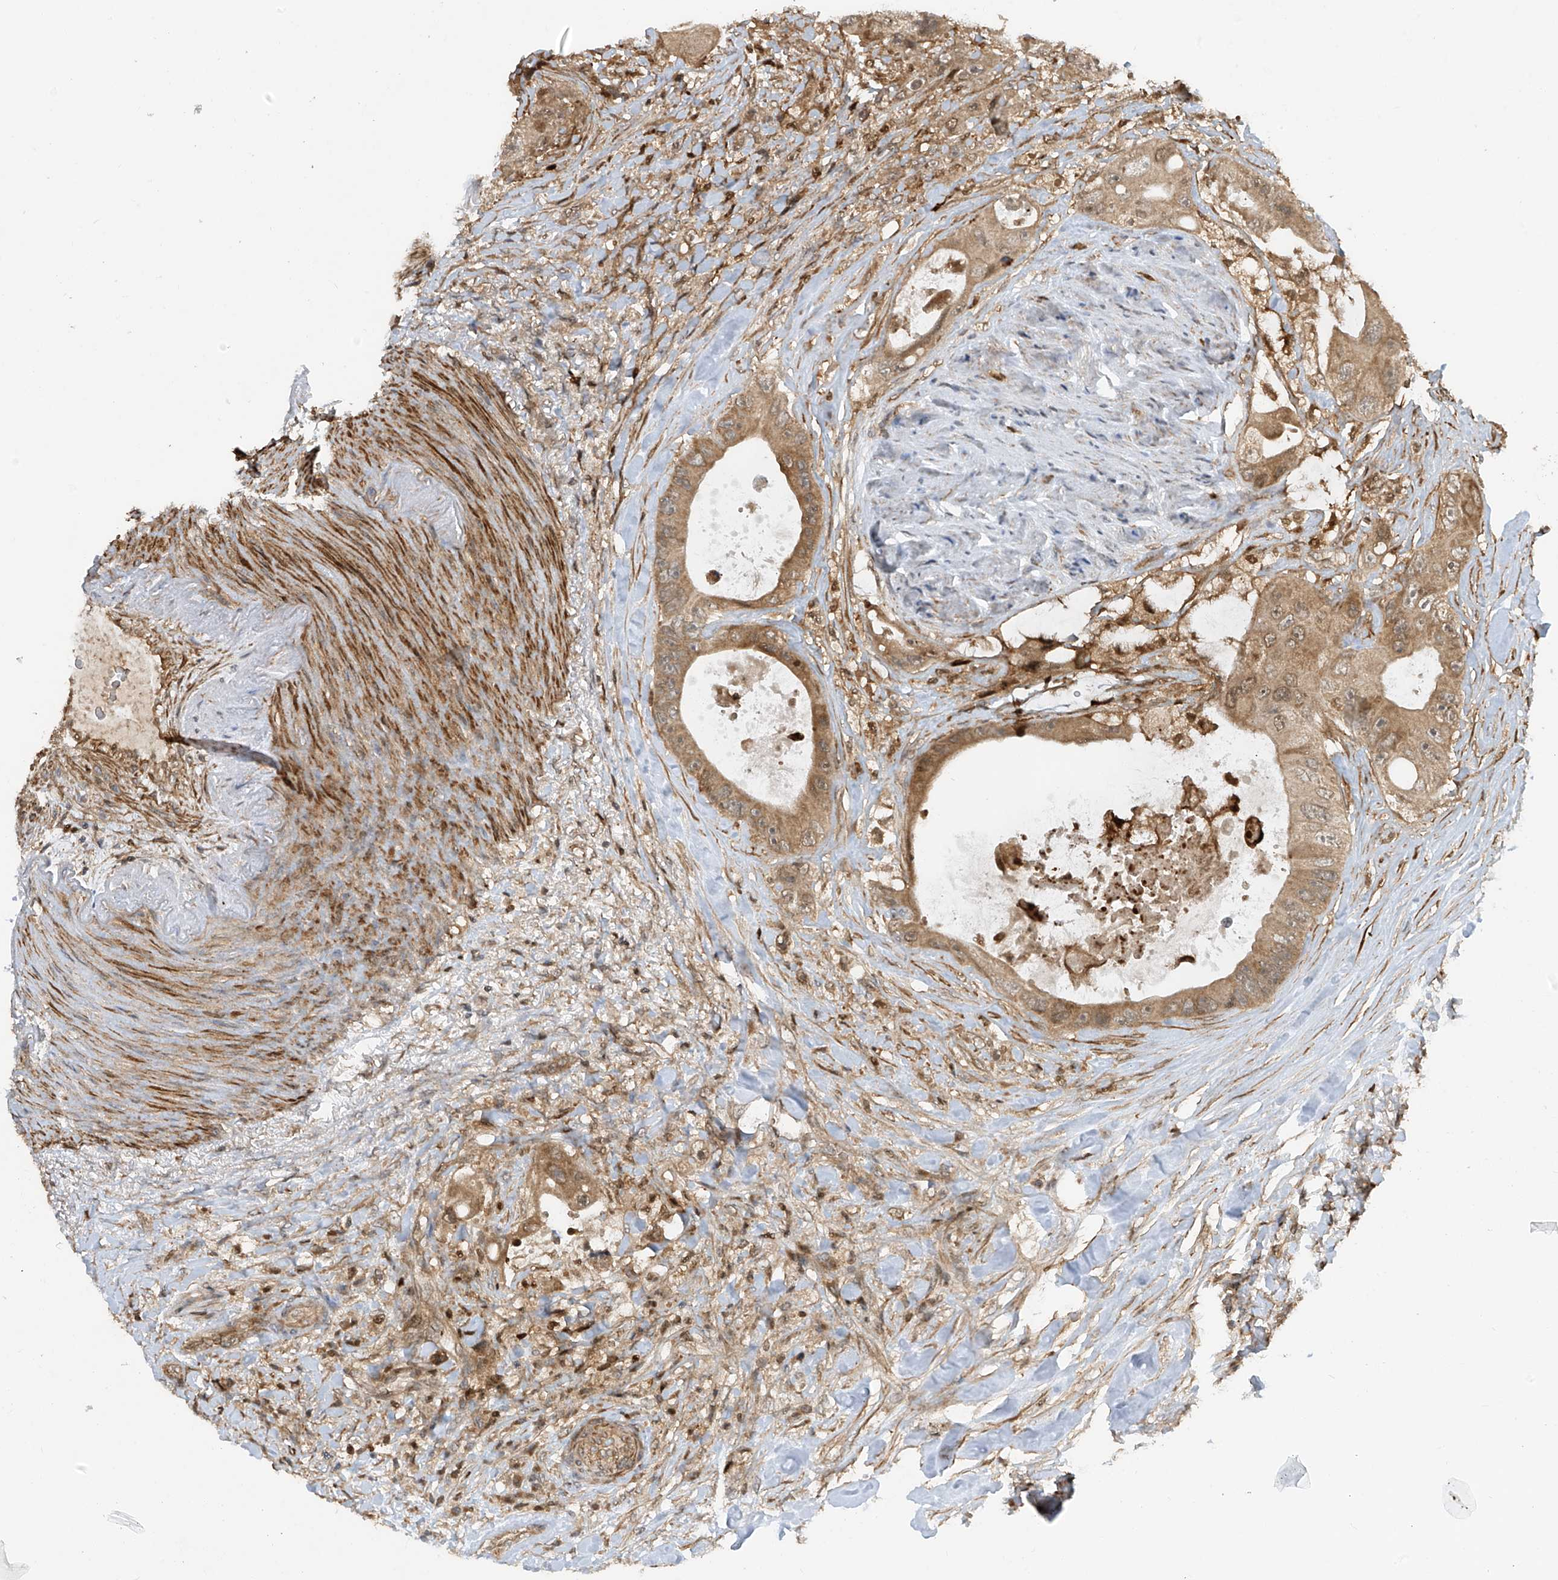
{"staining": {"intensity": "moderate", "quantity": ">75%", "location": "cytoplasmic/membranous"}, "tissue": "colorectal cancer", "cell_type": "Tumor cells", "image_type": "cancer", "snomed": [{"axis": "morphology", "description": "Adenocarcinoma, NOS"}, {"axis": "topography", "description": "Colon"}], "caption": "Moderate cytoplasmic/membranous protein staining is identified in about >75% of tumor cells in colorectal cancer.", "gene": "ATAD2B", "patient": {"sex": "female", "age": 46}}